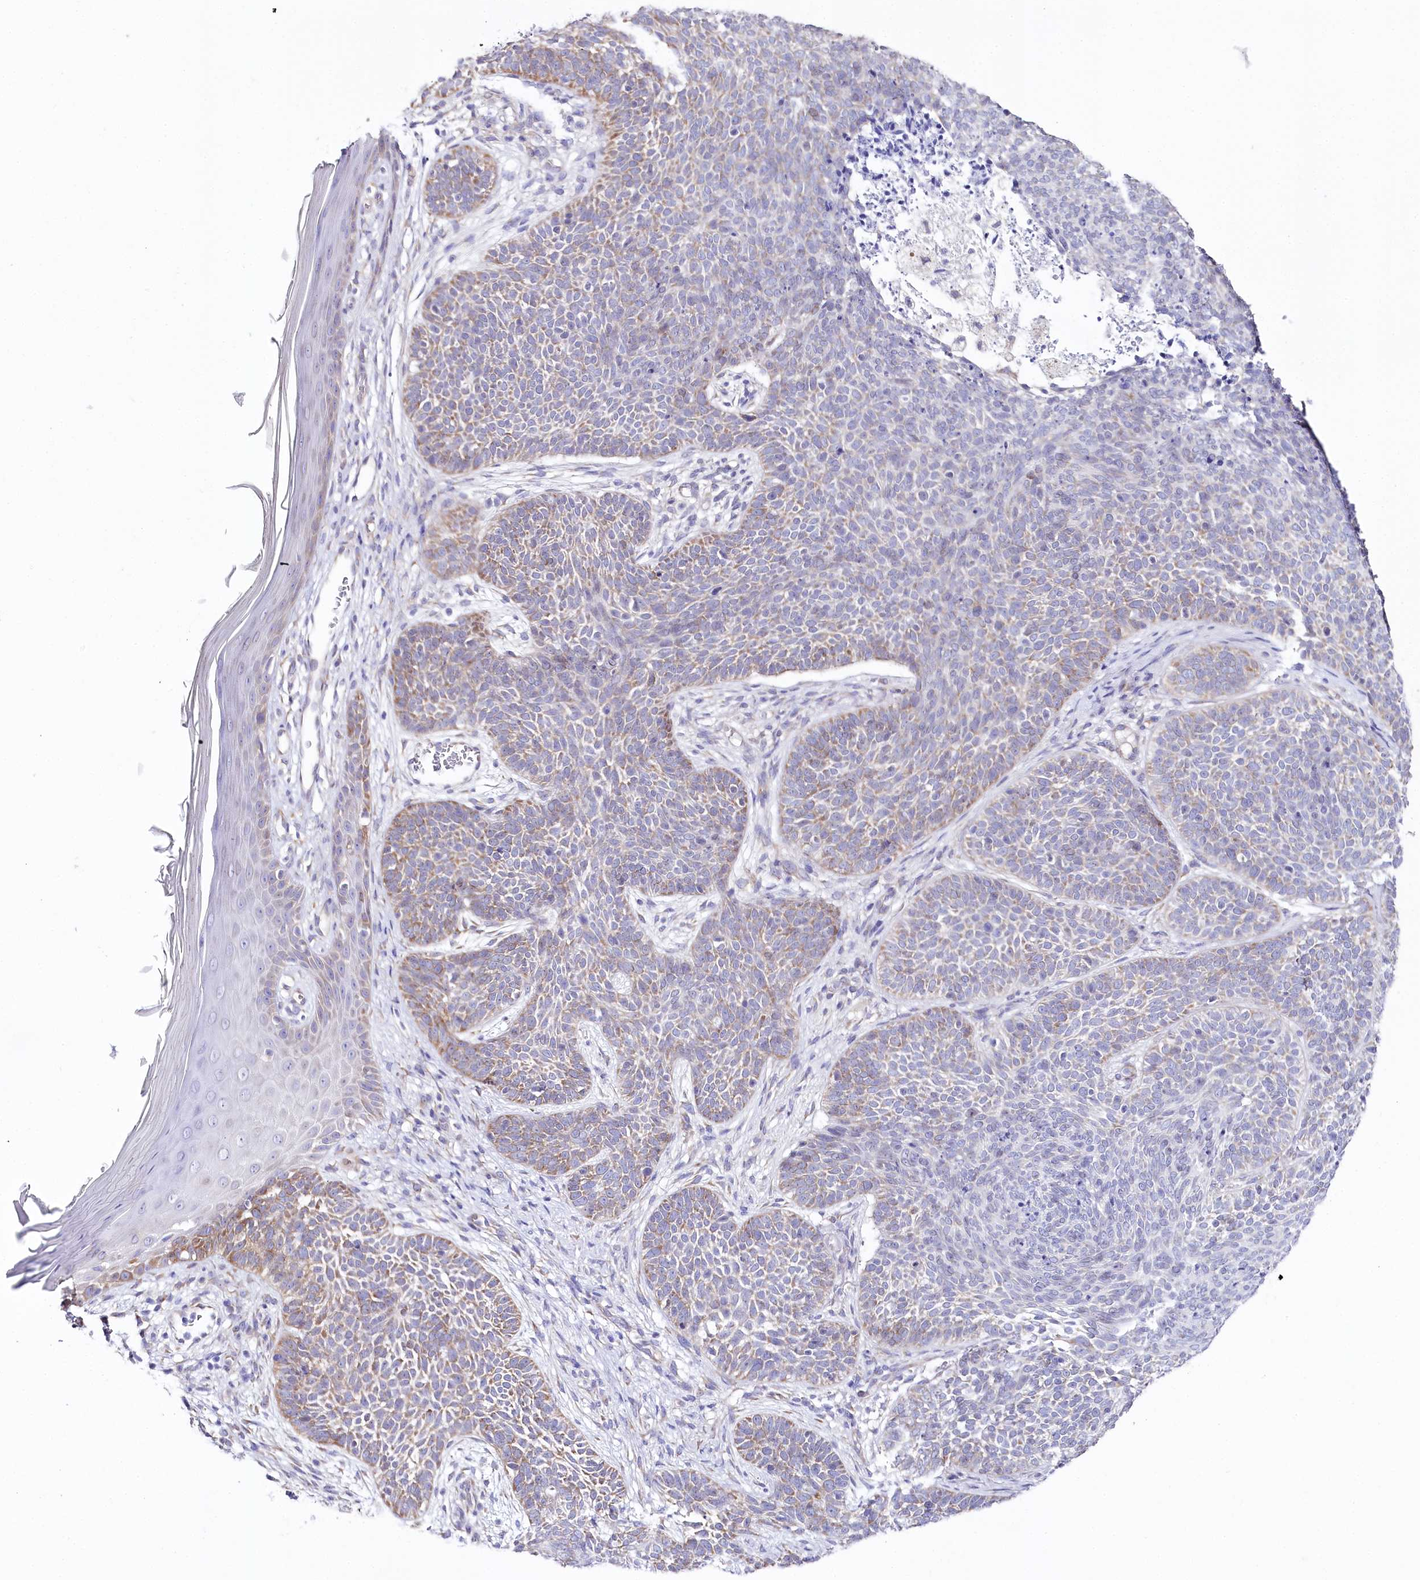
{"staining": {"intensity": "moderate", "quantity": "25%-75%", "location": "cytoplasmic/membranous"}, "tissue": "skin cancer", "cell_type": "Tumor cells", "image_type": "cancer", "snomed": [{"axis": "morphology", "description": "Basal cell carcinoma"}, {"axis": "topography", "description": "Skin"}], "caption": "Protein expression analysis of human basal cell carcinoma (skin) reveals moderate cytoplasmic/membranous staining in approximately 25%-75% of tumor cells. The staining was performed using DAB, with brown indicating positive protein expression. Nuclei are stained blue with hematoxylin.", "gene": "CSN3", "patient": {"sex": "male", "age": 85}}